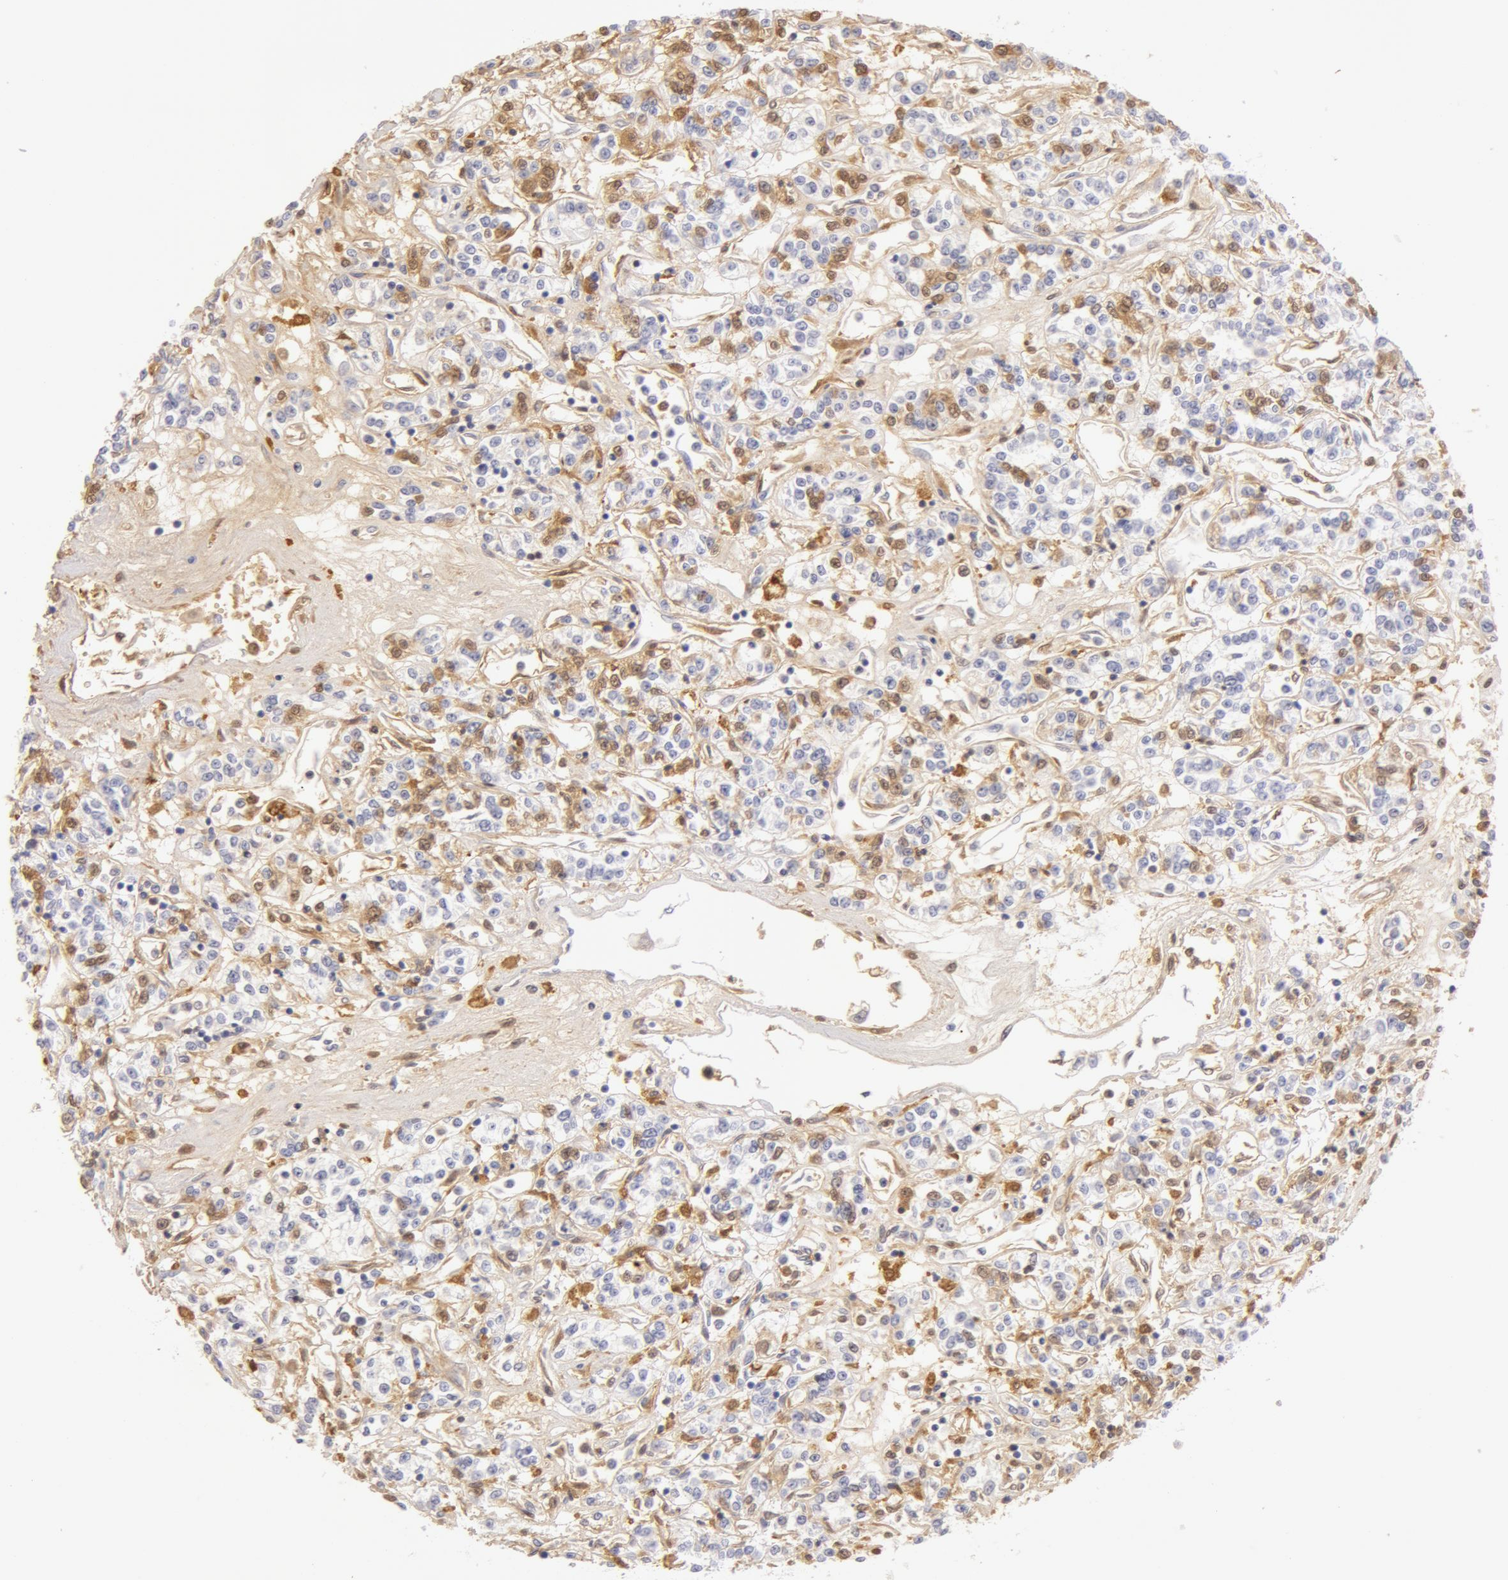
{"staining": {"intensity": "negative", "quantity": "none", "location": "none"}, "tissue": "renal cancer", "cell_type": "Tumor cells", "image_type": "cancer", "snomed": [{"axis": "morphology", "description": "Adenocarcinoma, NOS"}, {"axis": "topography", "description": "Kidney"}], "caption": "This micrograph is of adenocarcinoma (renal) stained with IHC to label a protein in brown with the nuclei are counter-stained blue. There is no expression in tumor cells.", "gene": "AHSG", "patient": {"sex": "female", "age": 76}}